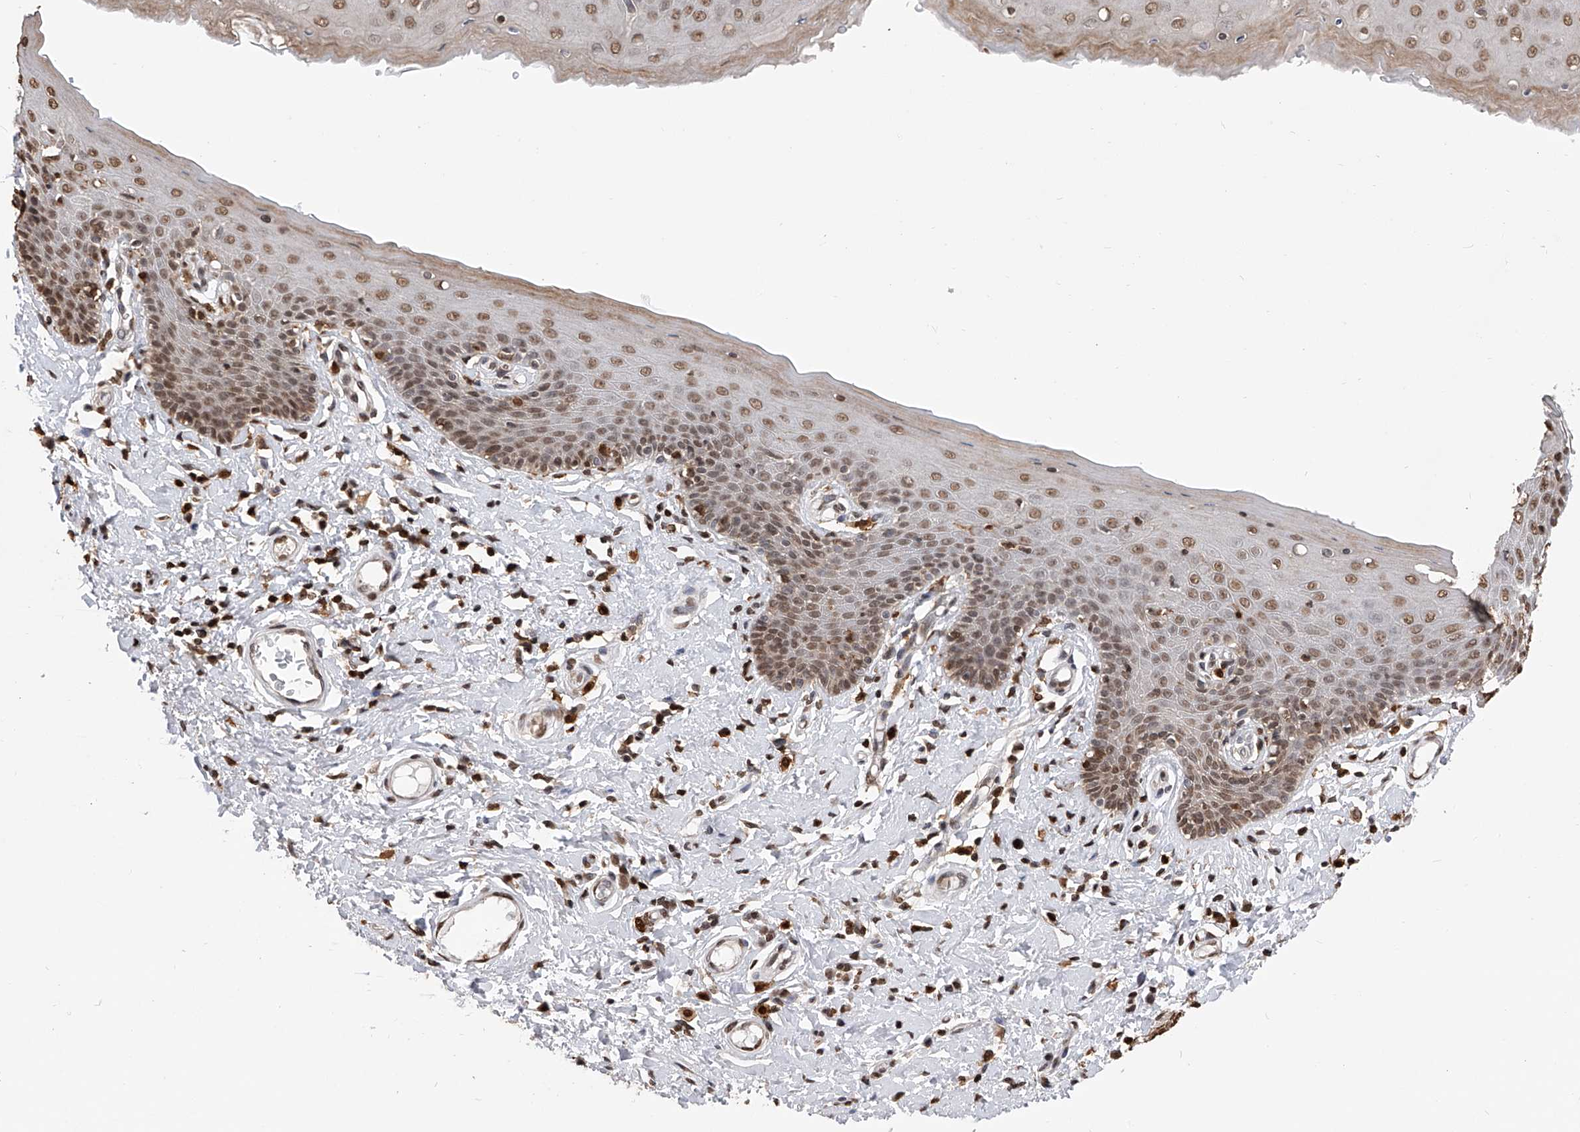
{"staining": {"intensity": "moderate", "quantity": ">75%", "location": "nuclear"}, "tissue": "skin", "cell_type": "Epidermal cells", "image_type": "normal", "snomed": [{"axis": "morphology", "description": "Normal tissue, NOS"}, {"axis": "topography", "description": "Vulva"}], "caption": "A brown stain highlights moderate nuclear positivity of a protein in epidermal cells of unremarkable human skin.", "gene": "CFAP410", "patient": {"sex": "female", "age": 66}}